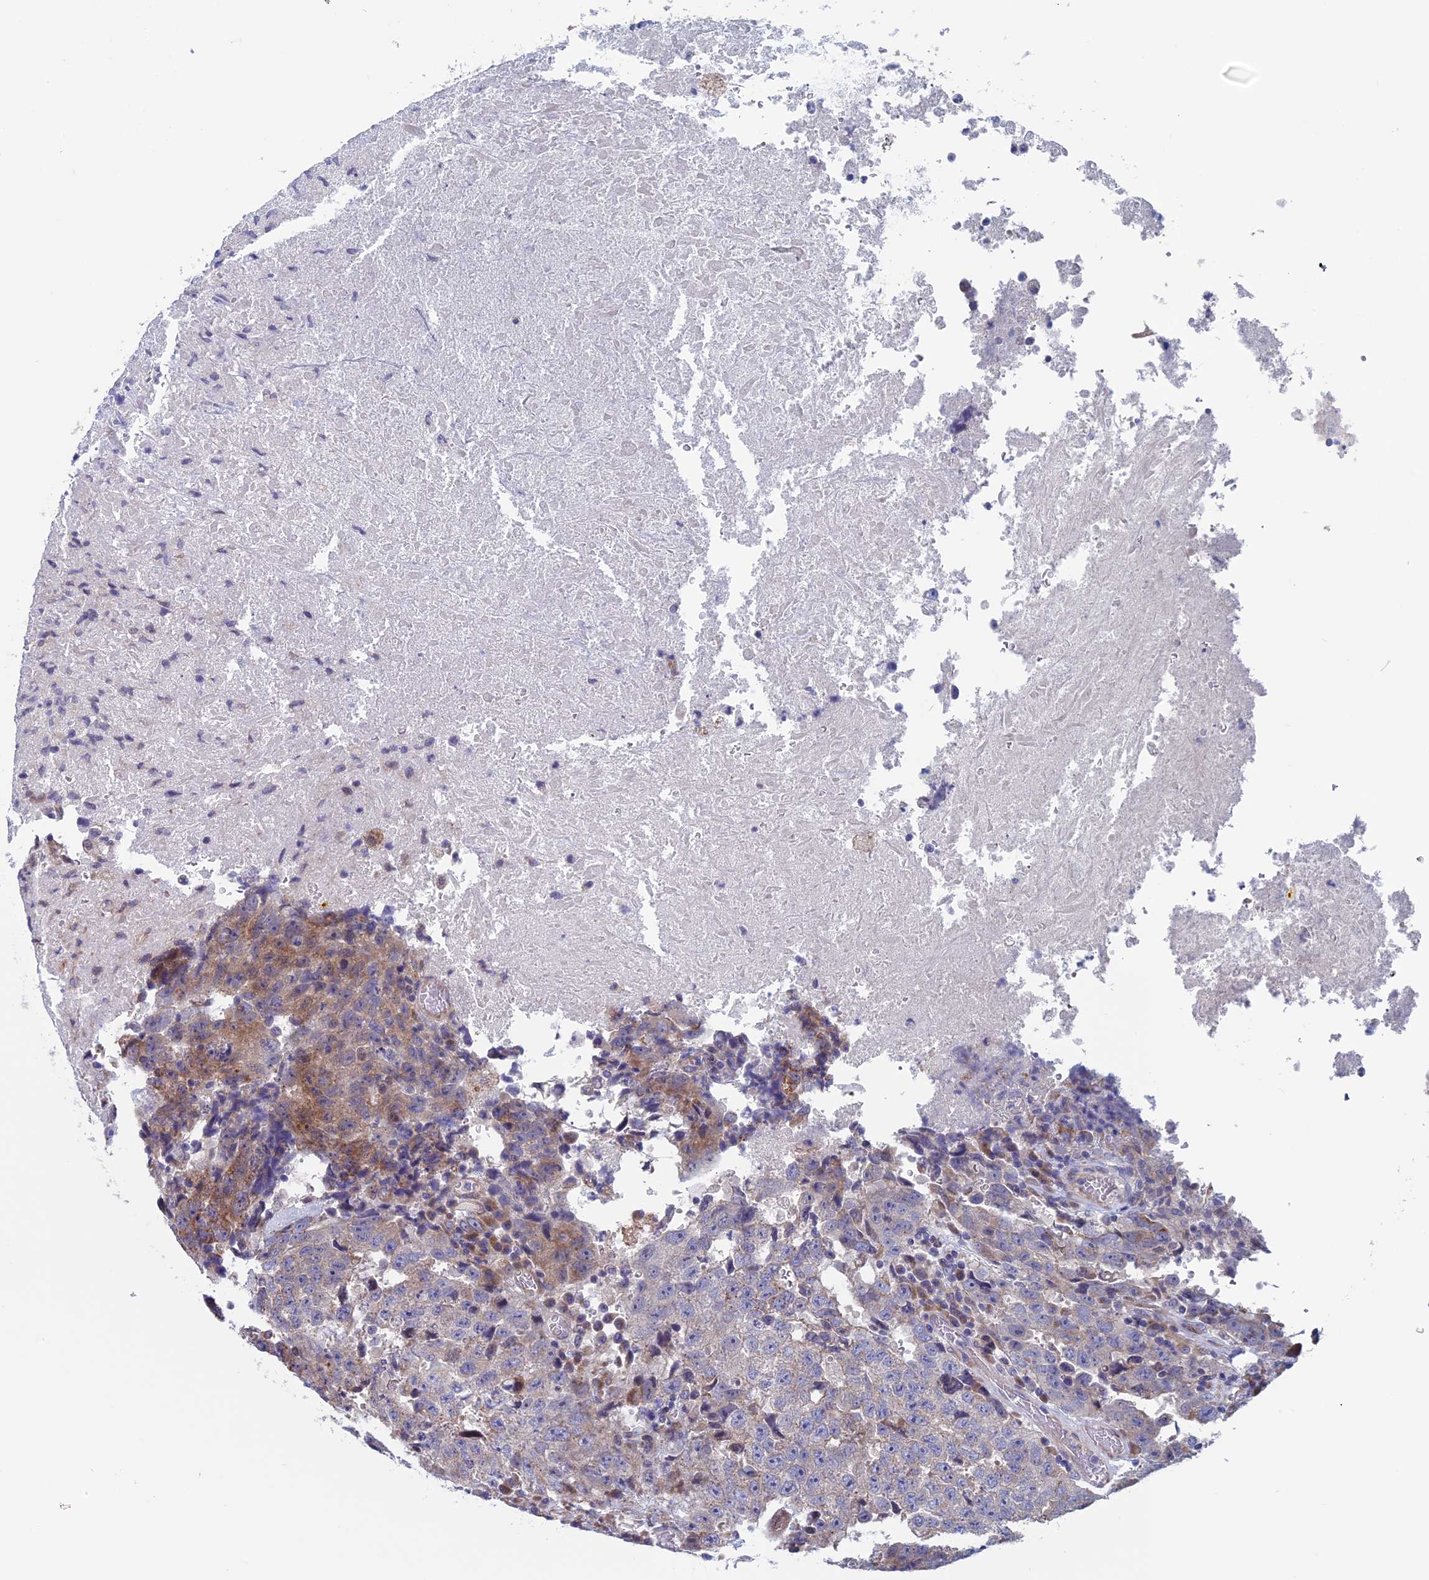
{"staining": {"intensity": "negative", "quantity": "none", "location": "none"}, "tissue": "testis cancer", "cell_type": "Tumor cells", "image_type": "cancer", "snomed": [{"axis": "morphology", "description": "Necrosis, NOS"}, {"axis": "morphology", "description": "Carcinoma, Embryonal, NOS"}, {"axis": "topography", "description": "Testis"}], "caption": "Human embryonal carcinoma (testis) stained for a protein using IHC reveals no staining in tumor cells.", "gene": "NIBAN3", "patient": {"sex": "male", "age": 19}}